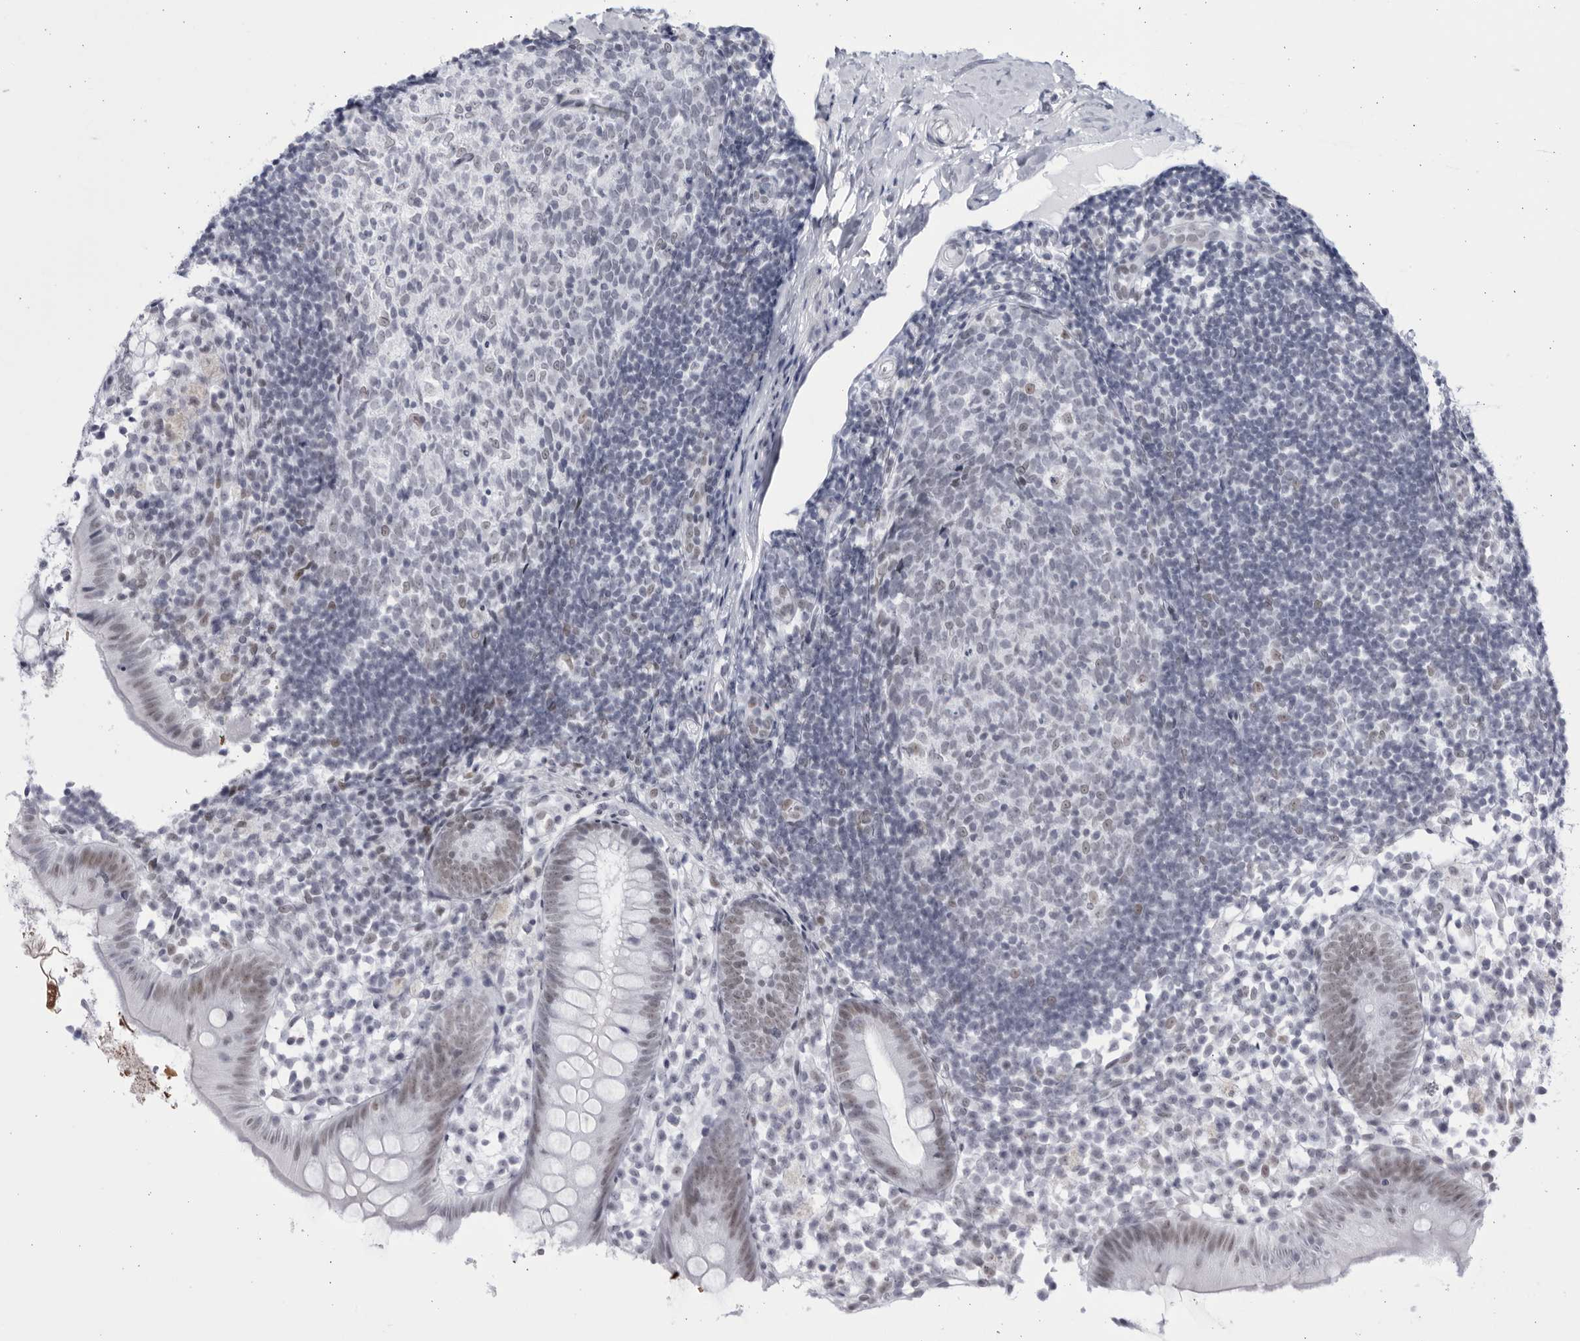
{"staining": {"intensity": "weak", "quantity": ">75%", "location": "nuclear"}, "tissue": "appendix", "cell_type": "Glandular cells", "image_type": "normal", "snomed": [{"axis": "morphology", "description": "Normal tissue, NOS"}, {"axis": "topography", "description": "Appendix"}], "caption": "This photomicrograph displays IHC staining of benign appendix, with low weak nuclear expression in about >75% of glandular cells.", "gene": "CCDC181", "patient": {"sex": "female", "age": 20}}